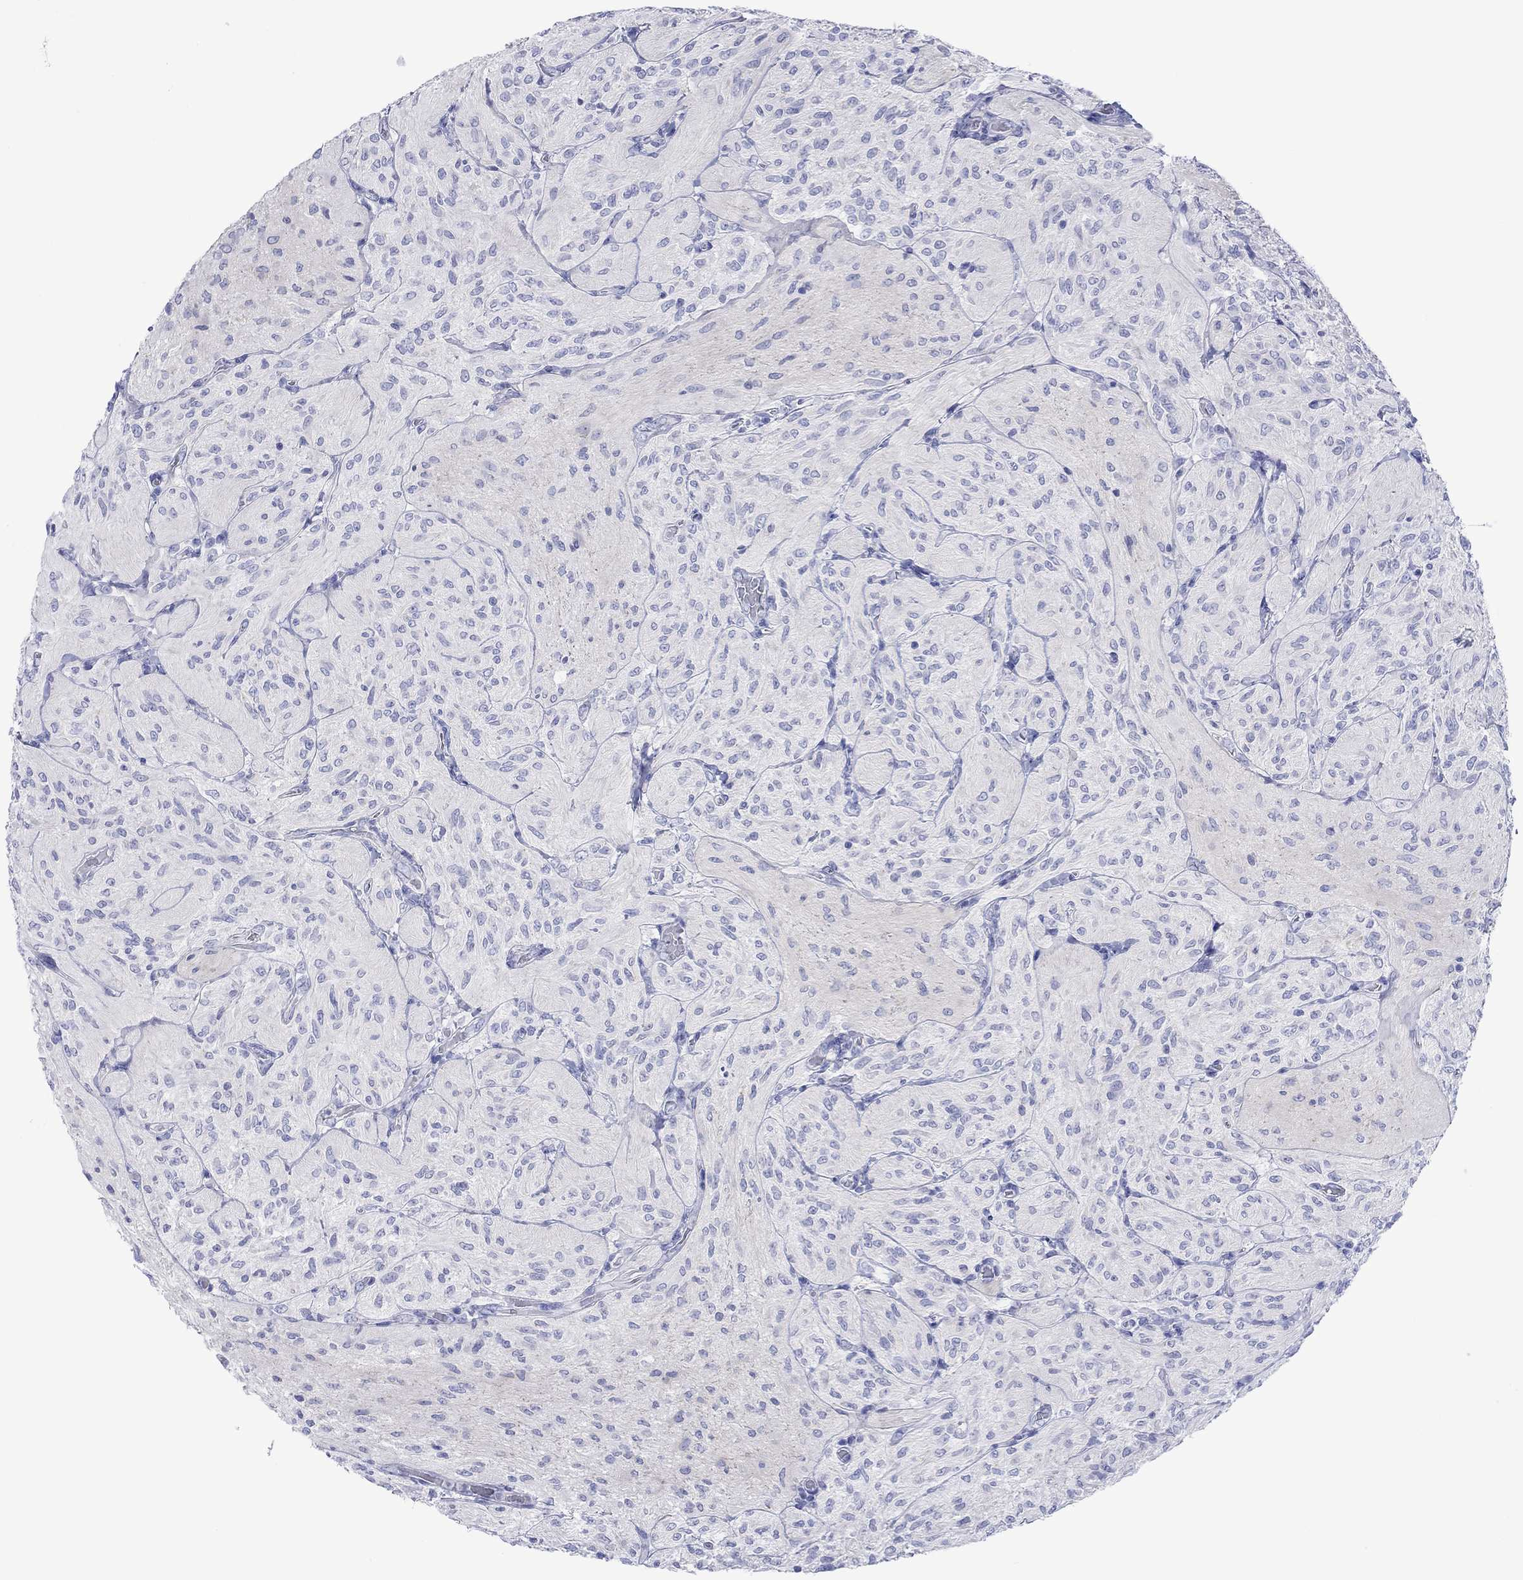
{"staining": {"intensity": "negative", "quantity": "none", "location": "none"}, "tissue": "glioma", "cell_type": "Tumor cells", "image_type": "cancer", "snomed": [{"axis": "morphology", "description": "Glioma, malignant, Low grade"}, {"axis": "topography", "description": "Brain"}], "caption": "Immunohistochemistry micrograph of human malignant glioma (low-grade) stained for a protein (brown), which shows no staining in tumor cells. (IHC, brightfield microscopy, high magnification).", "gene": "MLANA", "patient": {"sex": "male", "age": 3}}